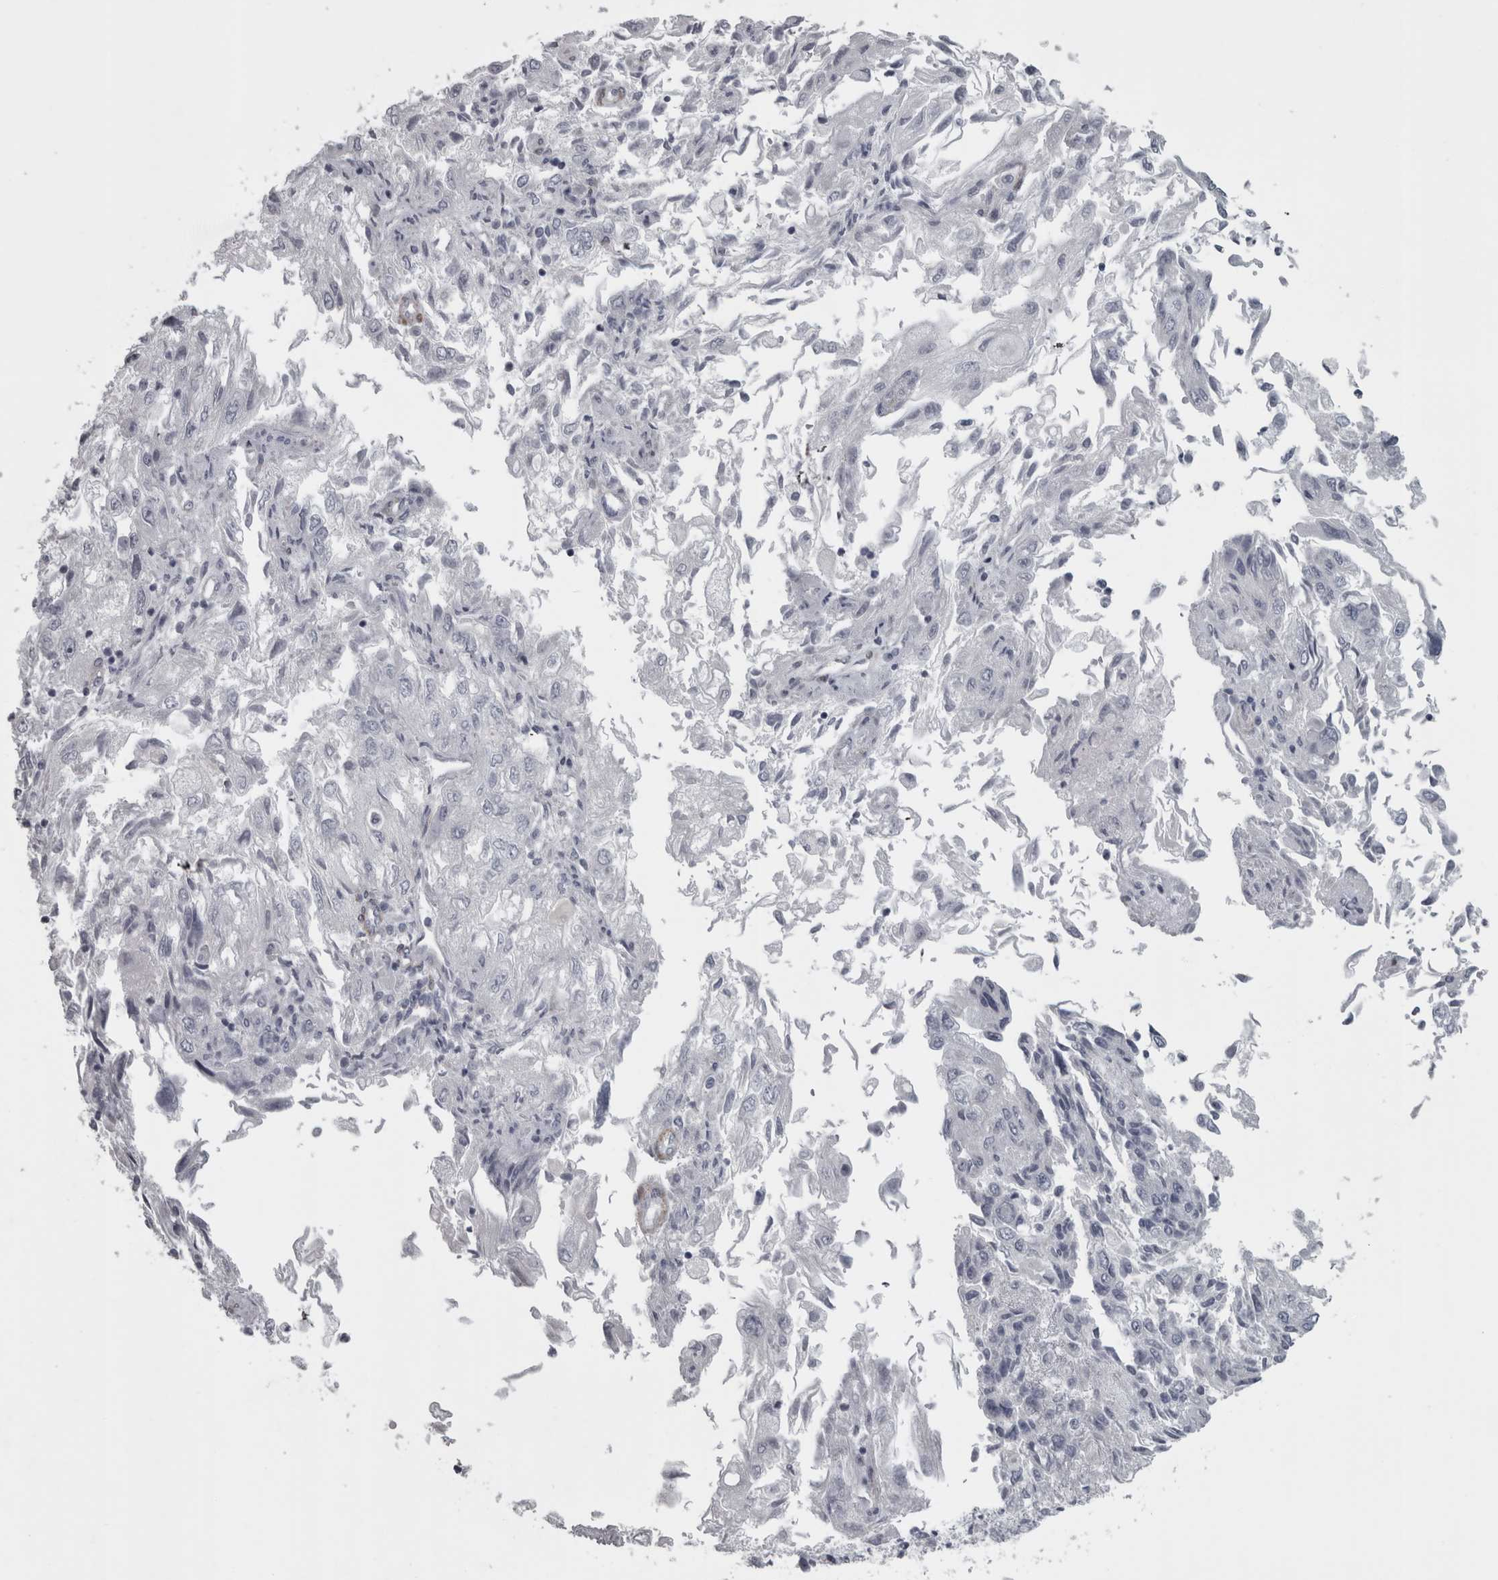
{"staining": {"intensity": "negative", "quantity": "none", "location": "none"}, "tissue": "endometrial cancer", "cell_type": "Tumor cells", "image_type": "cancer", "snomed": [{"axis": "morphology", "description": "Adenocarcinoma, NOS"}, {"axis": "topography", "description": "Endometrium"}], "caption": "Tumor cells show no significant protein expression in endometrial cancer. (DAB immunohistochemistry (IHC) visualized using brightfield microscopy, high magnification).", "gene": "PPP1R12B", "patient": {"sex": "female", "age": 49}}